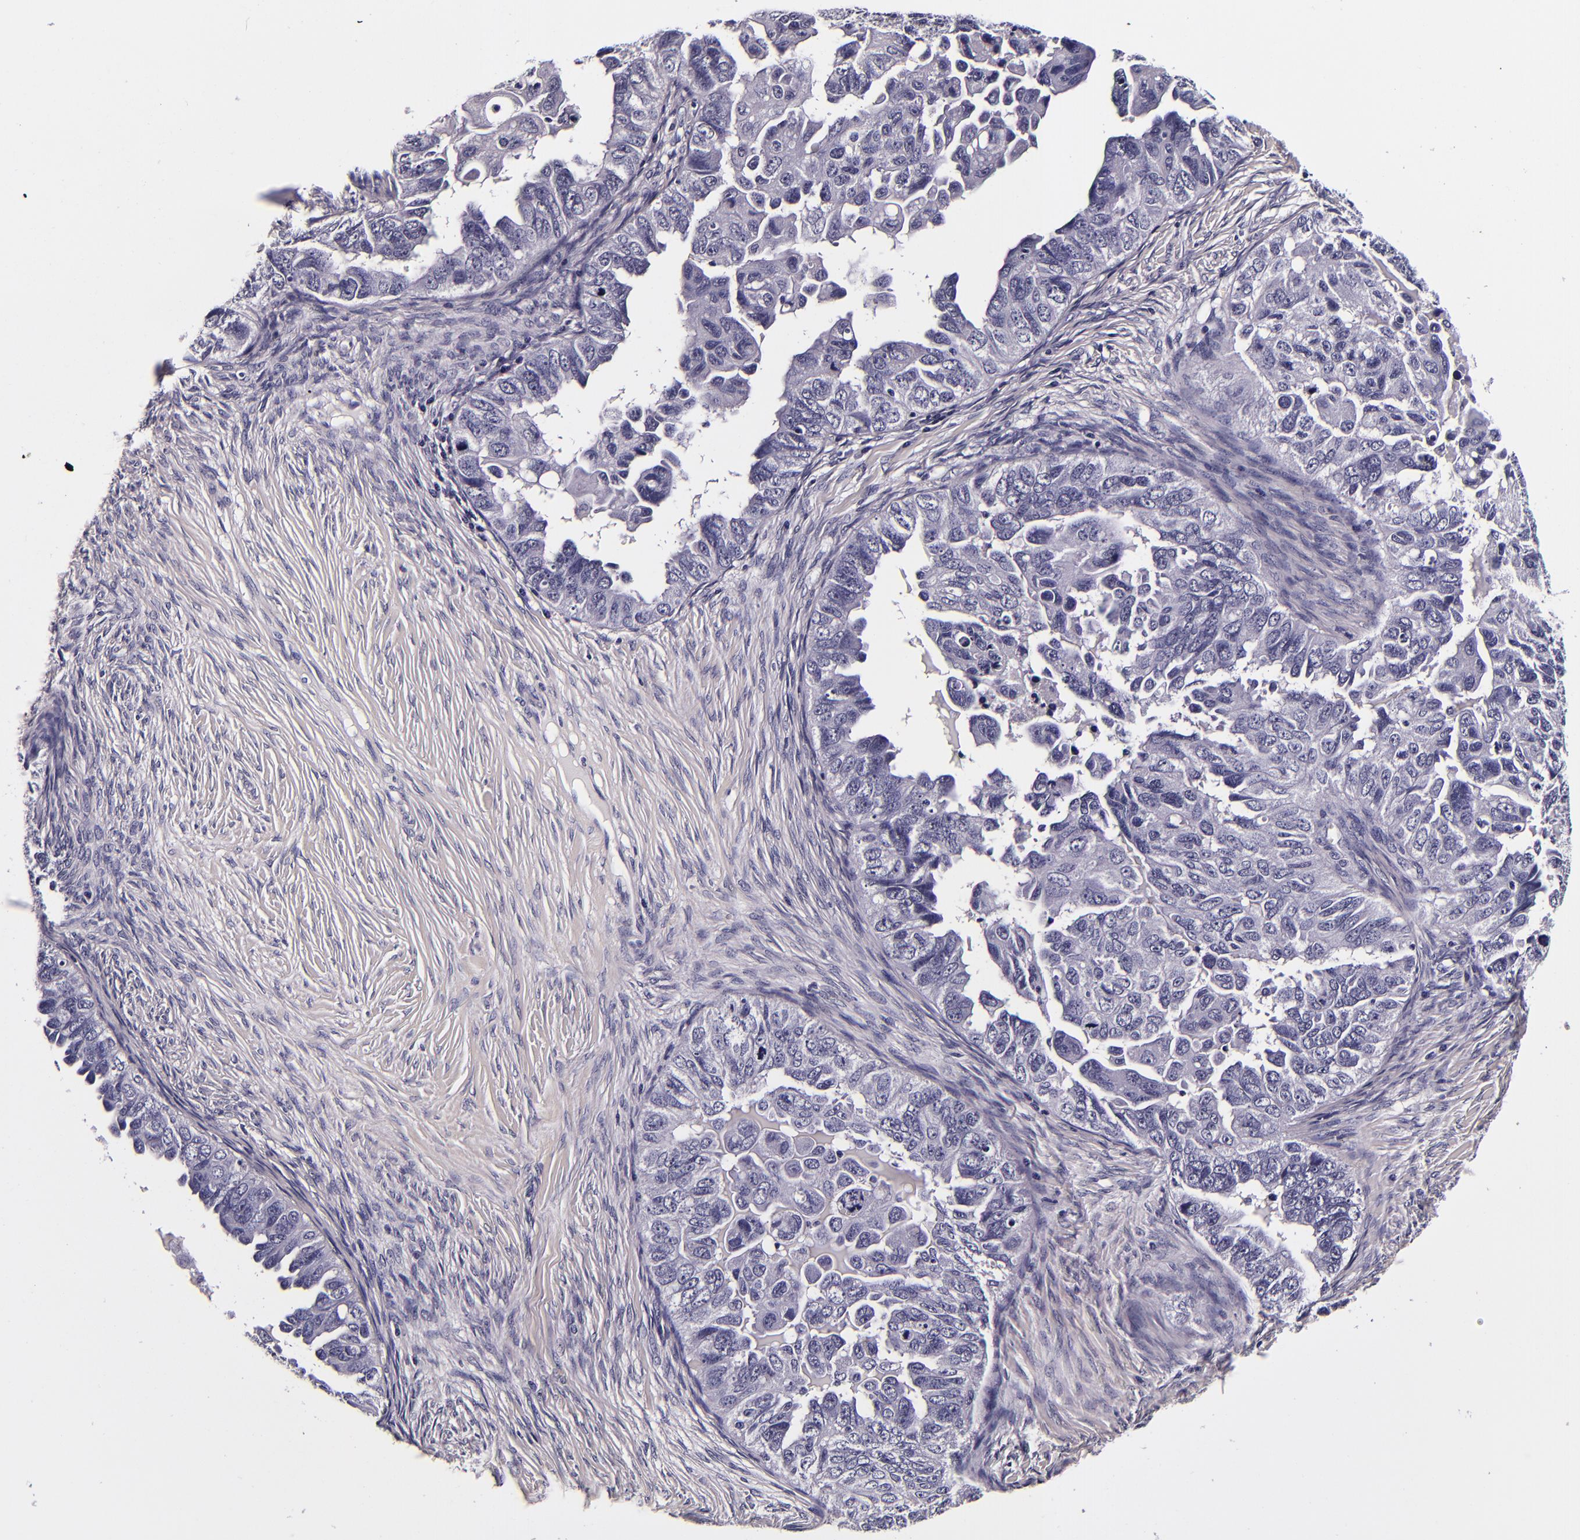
{"staining": {"intensity": "negative", "quantity": "none", "location": "none"}, "tissue": "ovarian cancer", "cell_type": "Tumor cells", "image_type": "cancer", "snomed": [{"axis": "morphology", "description": "Cystadenocarcinoma, serous, NOS"}, {"axis": "topography", "description": "Ovary"}], "caption": "Tumor cells are negative for brown protein staining in ovarian cancer.", "gene": "FBN1", "patient": {"sex": "female", "age": 82}}